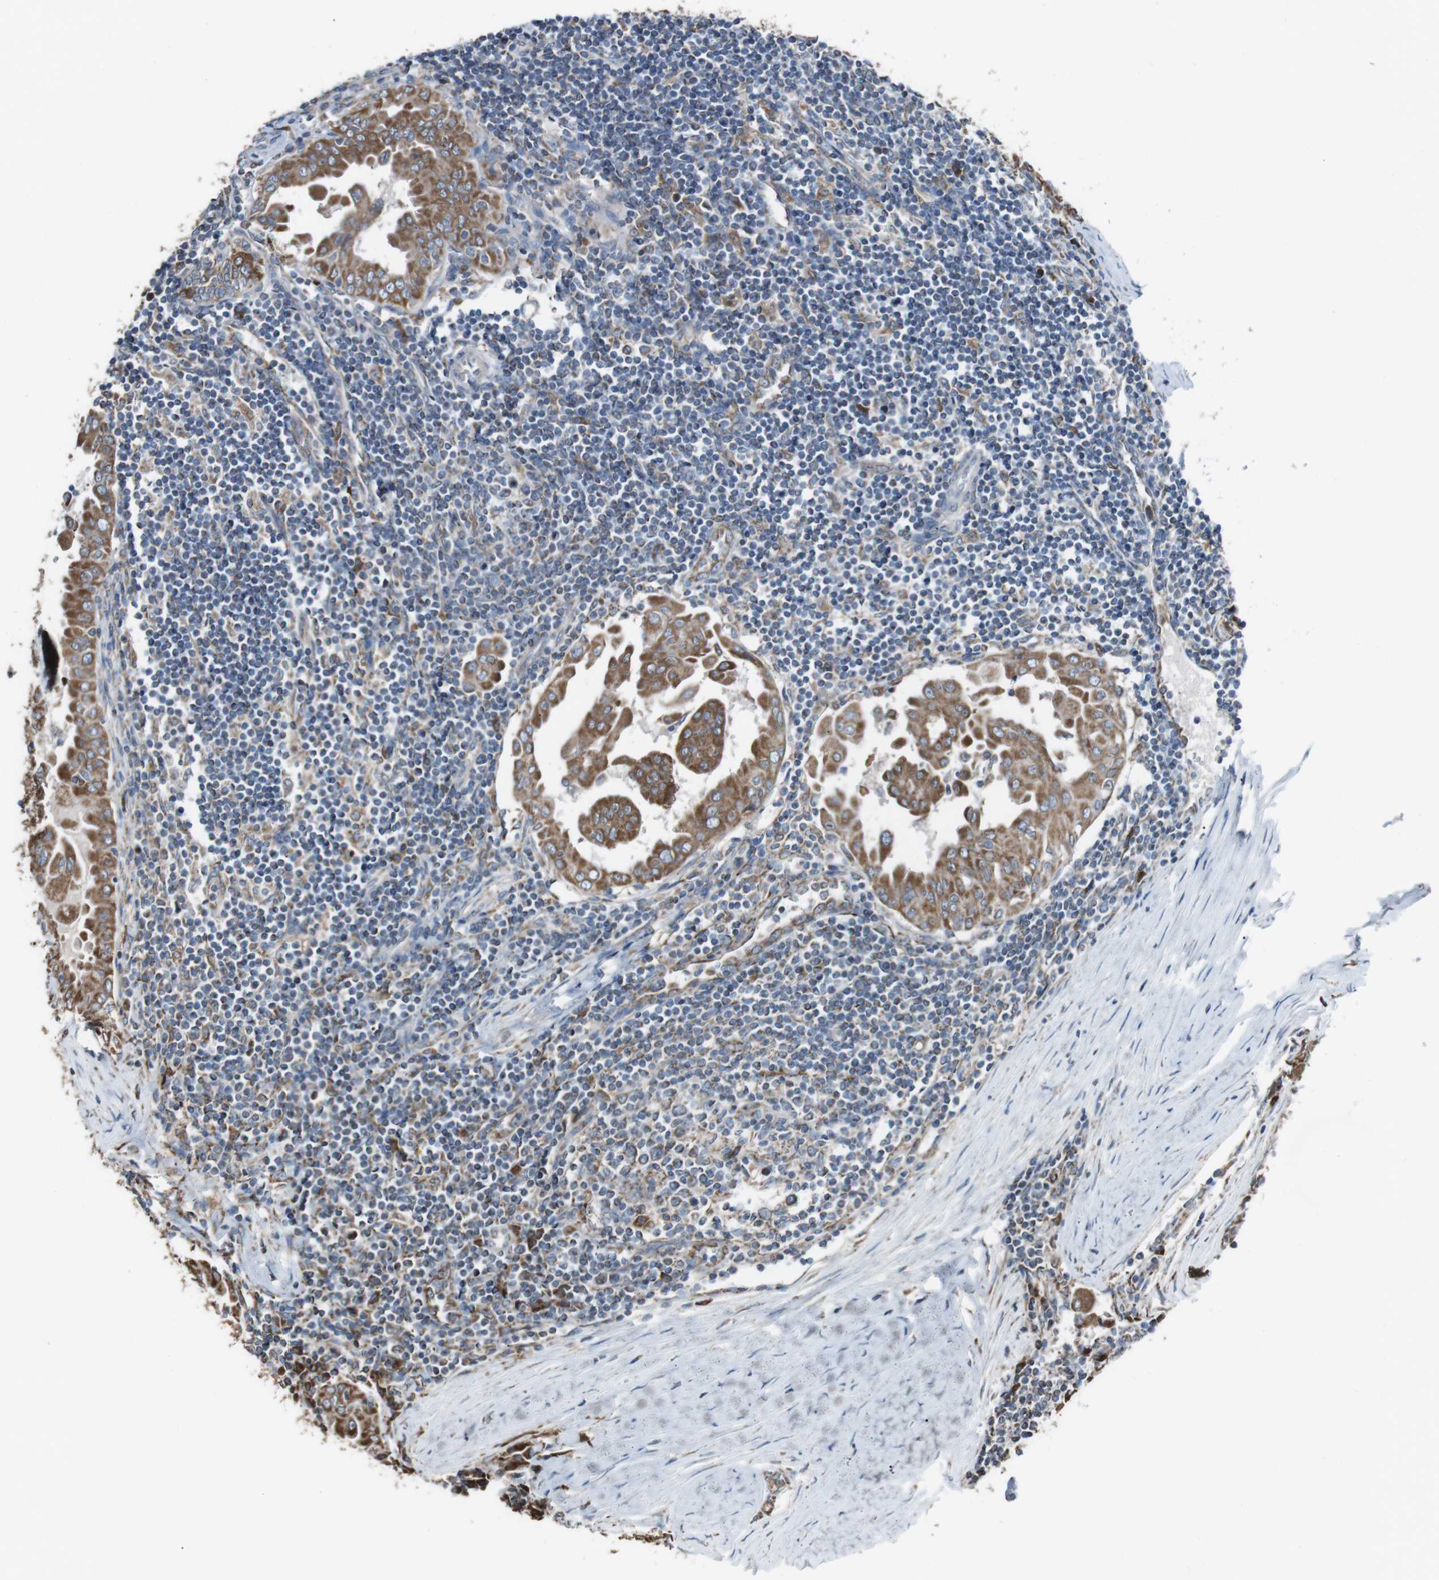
{"staining": {"intensity": "moderate", "quantity": ">75%", "location": "cytoplasmic/membranous"}, "tissue": "thyroid cancer", "cell_type": "Tumor cells", "image_type": "cancer", "snomed": [{"axis": "morphology", "description": "Papillary adenocarcinoma, NOS"}, {"axis": "topography", "description": "Thyroid gland"}], "caption": "Papillary adenocarcinoma (thyroid) stained with a brown dye exhibits moderate cytoplasmic/membranous positive staining in approximately >75% of tumor cells.", "gene": "CISD2", "patient": {"sex": "male", "age": 33}}